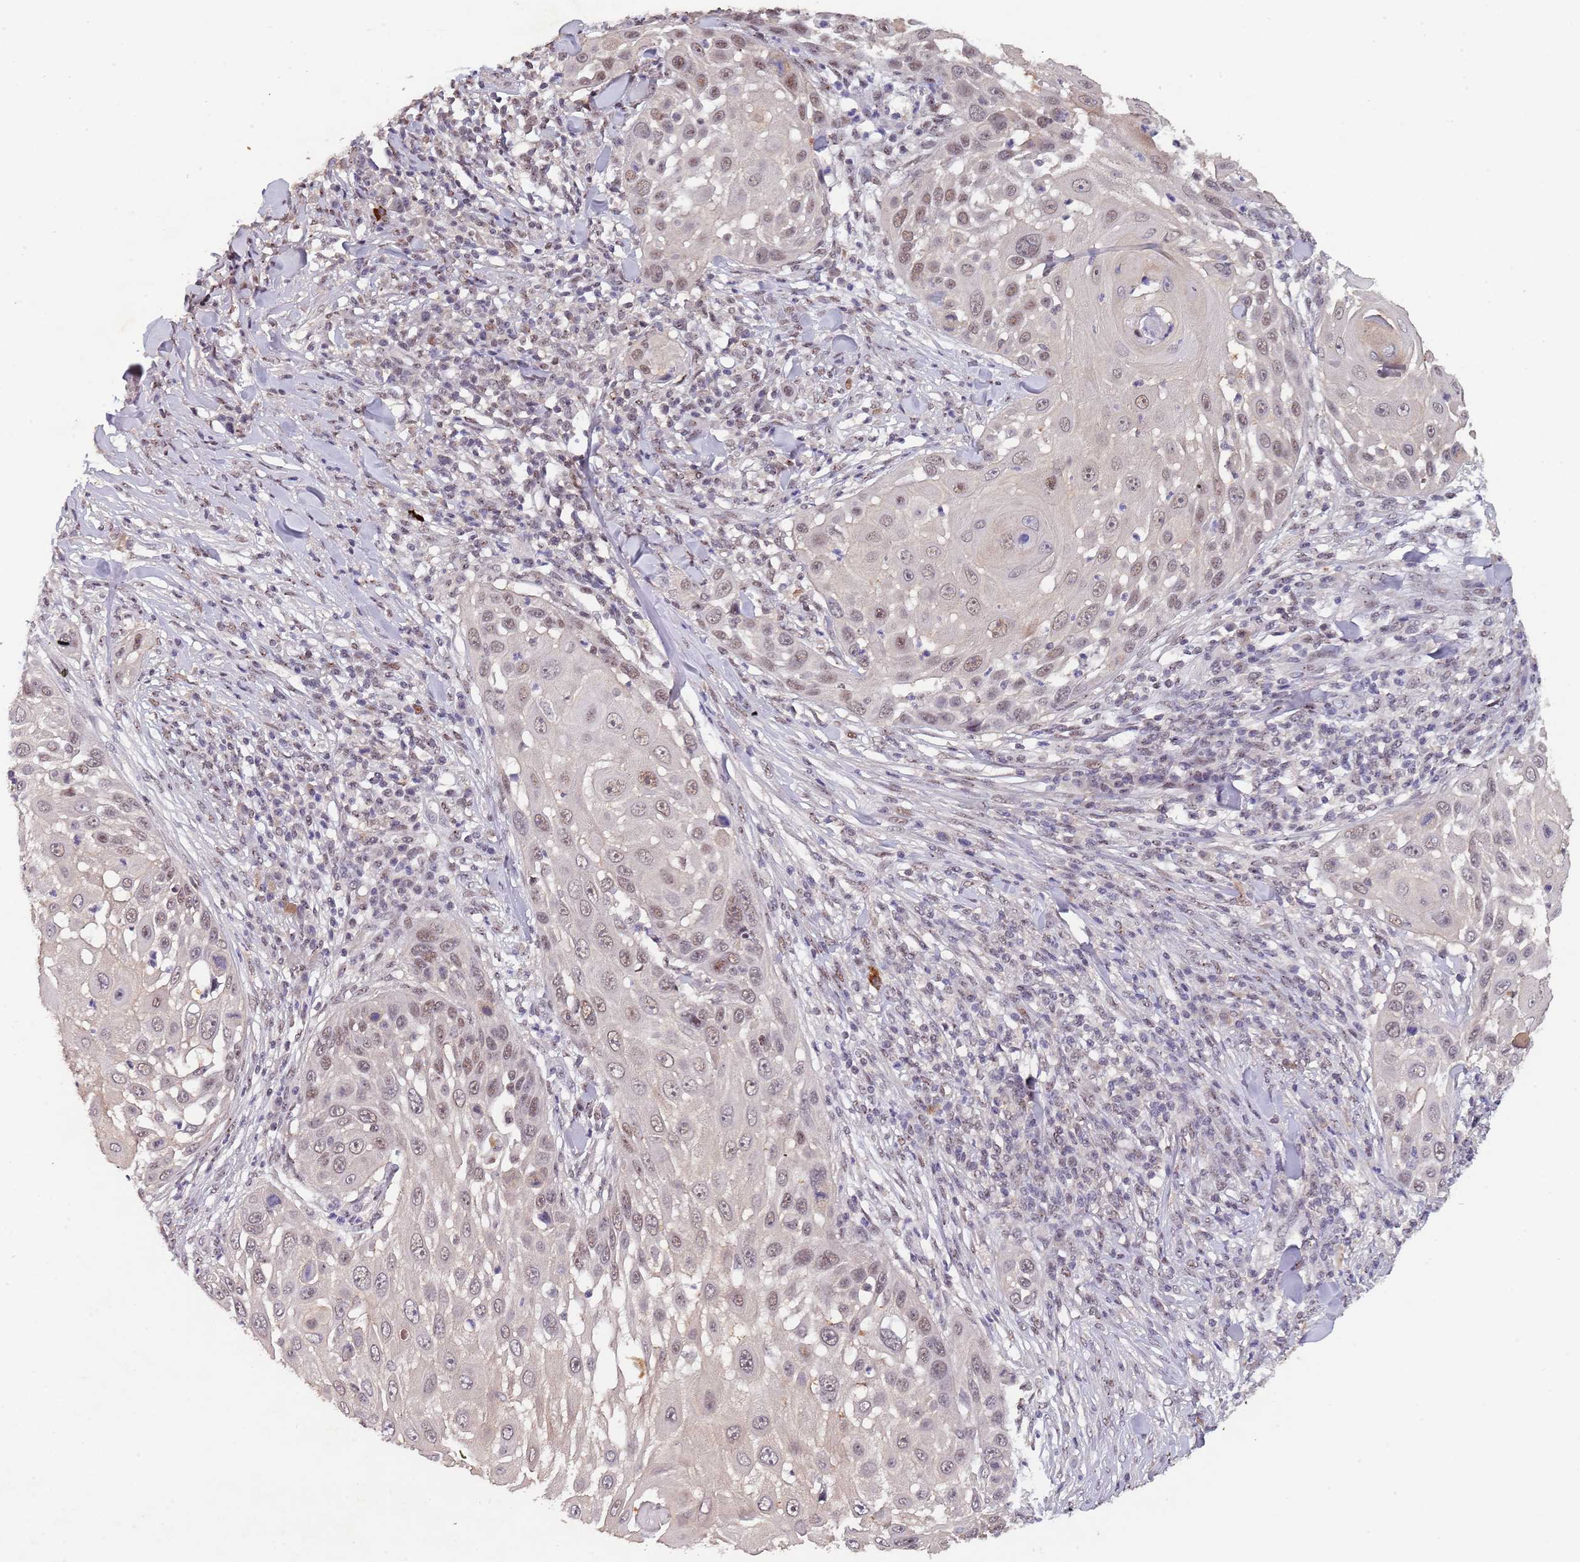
{"staining": {"intensity": "moderate", "quantity": ">75%", "location": "nuclear"}, "tissue": "skin cancer", "cell_type": "Tumor cells", "image_type": "cancer", "snomed": [{"axis": "morphology", "description": "Squamous cell carcinoma, NOS"}, {"axis": "topography", "description": "Skin"}], "caption": "Protein staining of skin cancer (squamous cell carcinoma) tissue shows moderate nuclear staining in about >75% of tumor cells.", "gene": "CIZ1", "patient": {"sex": "female", "age": 44}}